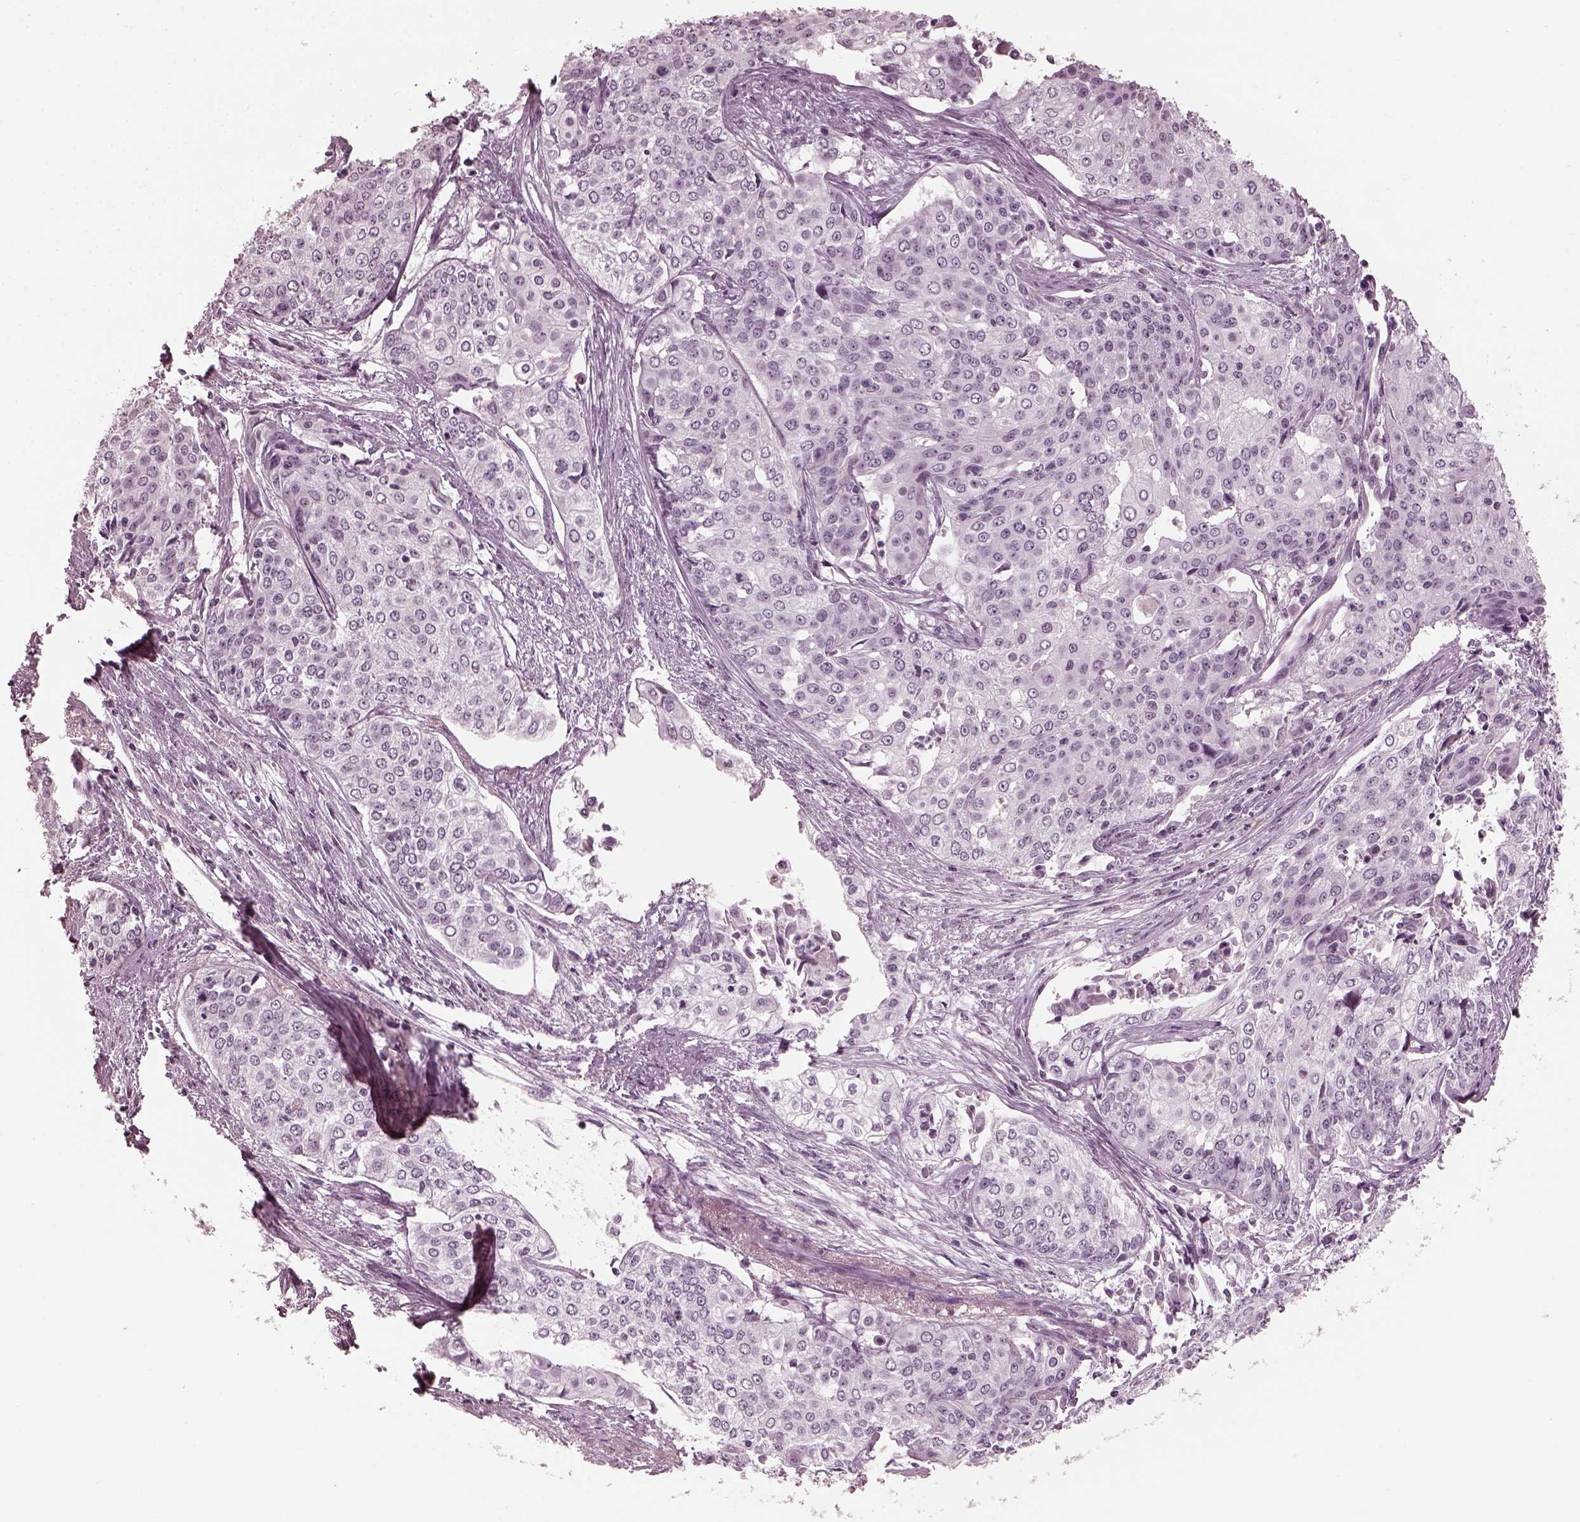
{"staining": {"intensity": "negative", "quantity": "none", "location": "none"}, "tissue": "cervical cancer", "cell_type": "Tumor cells", "image_type": "cancer", "snomed": [{"axis": "morphology", "description": "Squamous cell carcinoma, NOS"}, {"axis": "topography", "description": "Cervix"}], "caption": "This image is of cervical cancer stained with IHC to label a protein in brown with the nuclei are counter-stained blue. There is no staining in tumor cells. The staining is performed using DAB (3,3'-diaminobenzidine) brown chromogen with nuclei counter-stained in using hematoxylin.", "gene": "OPTC", "patient": {"sex": "female", "age": 39}}